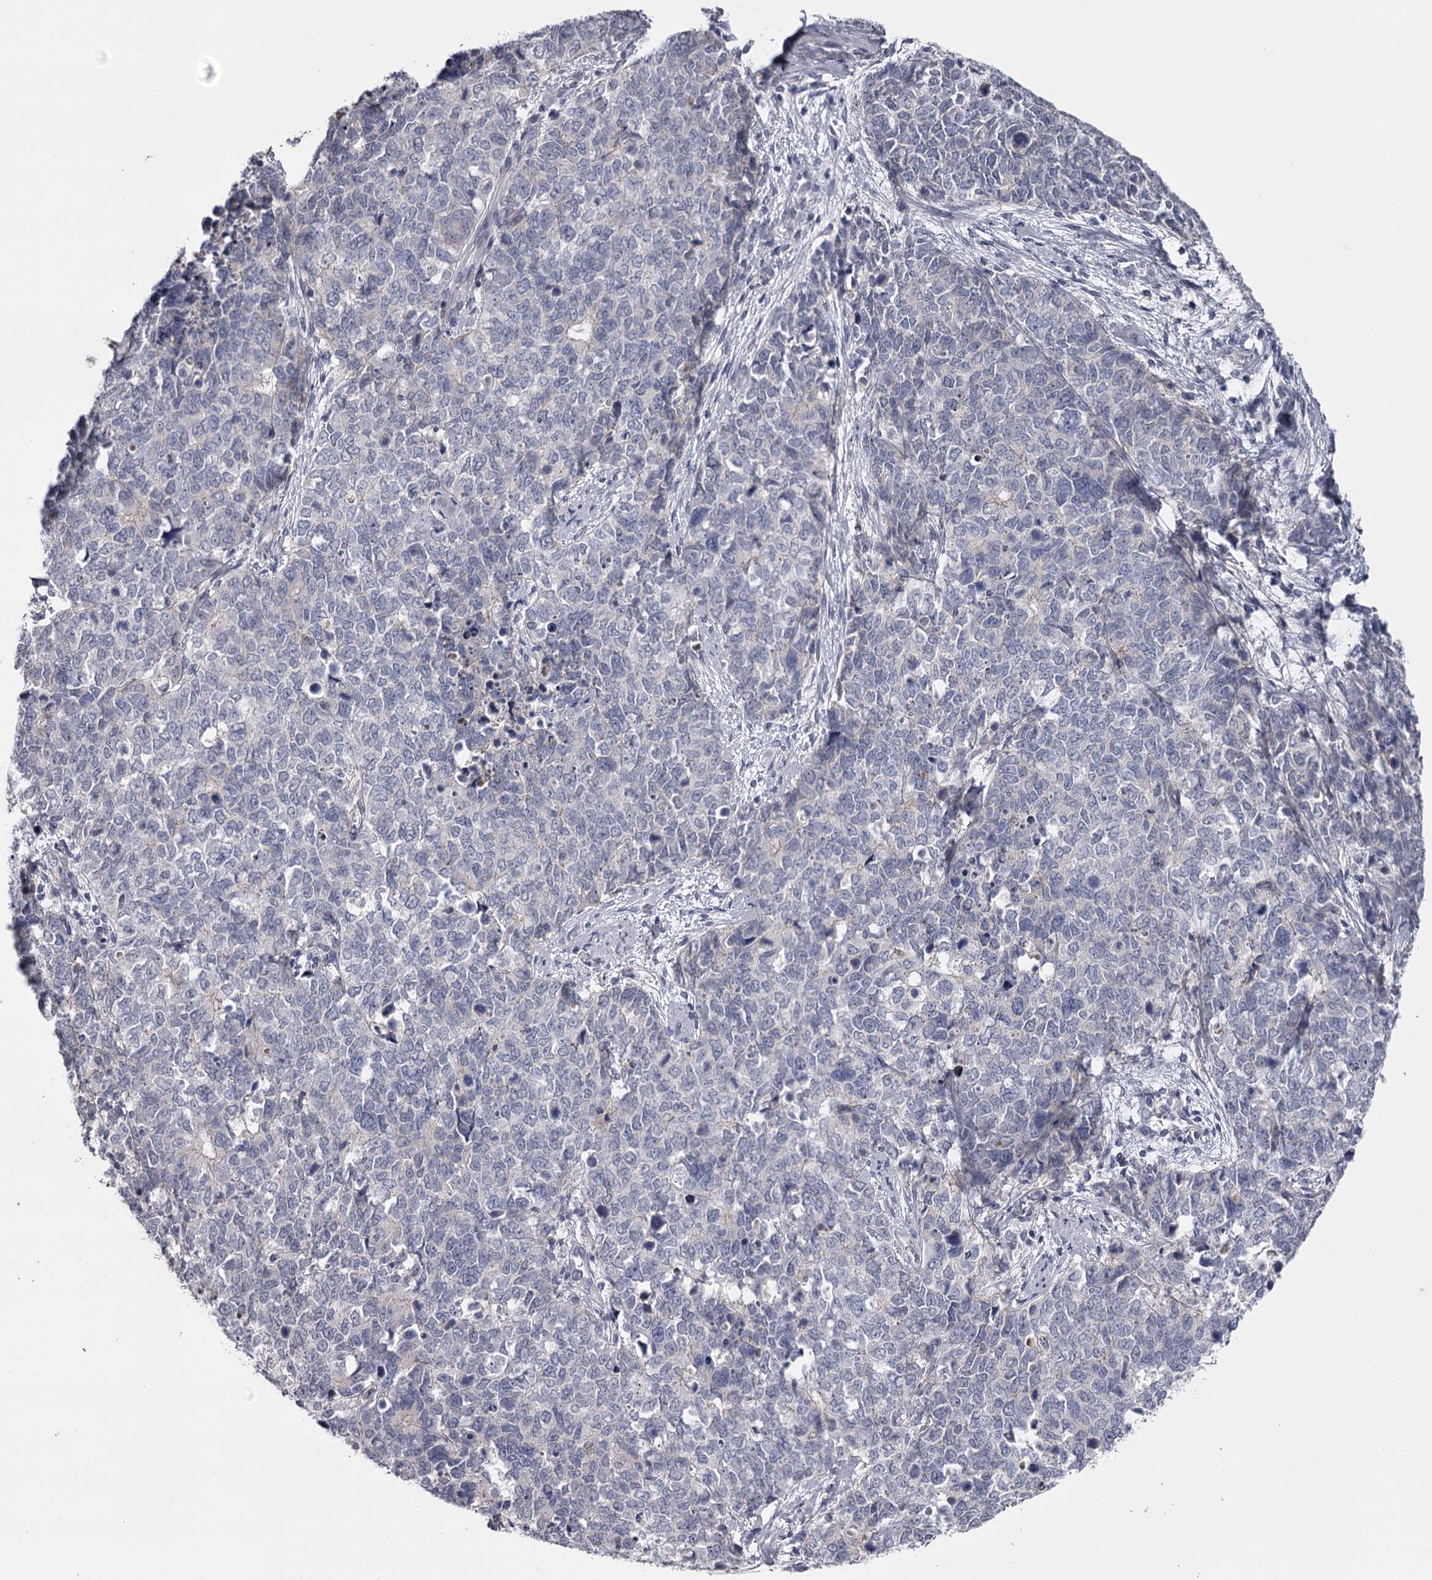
{"staining": {"intensity": "negative", "quantity": "none", "location": "none"}, "tissue": "cervical cancer", "cell_type": "Tumor cells", "image_type": "cancer", "snomed": [{"axis": "morphology", "description": "Squamous cell carcinoma, NOS"}, {"axis": "topography", "description": "Cervix"}], "caption": "A photomicrograph of human cervical cancer is negative for staining in tumor cells.", "gene": "FDXACB1", "patient": {"sex": "female", "age": 63}}